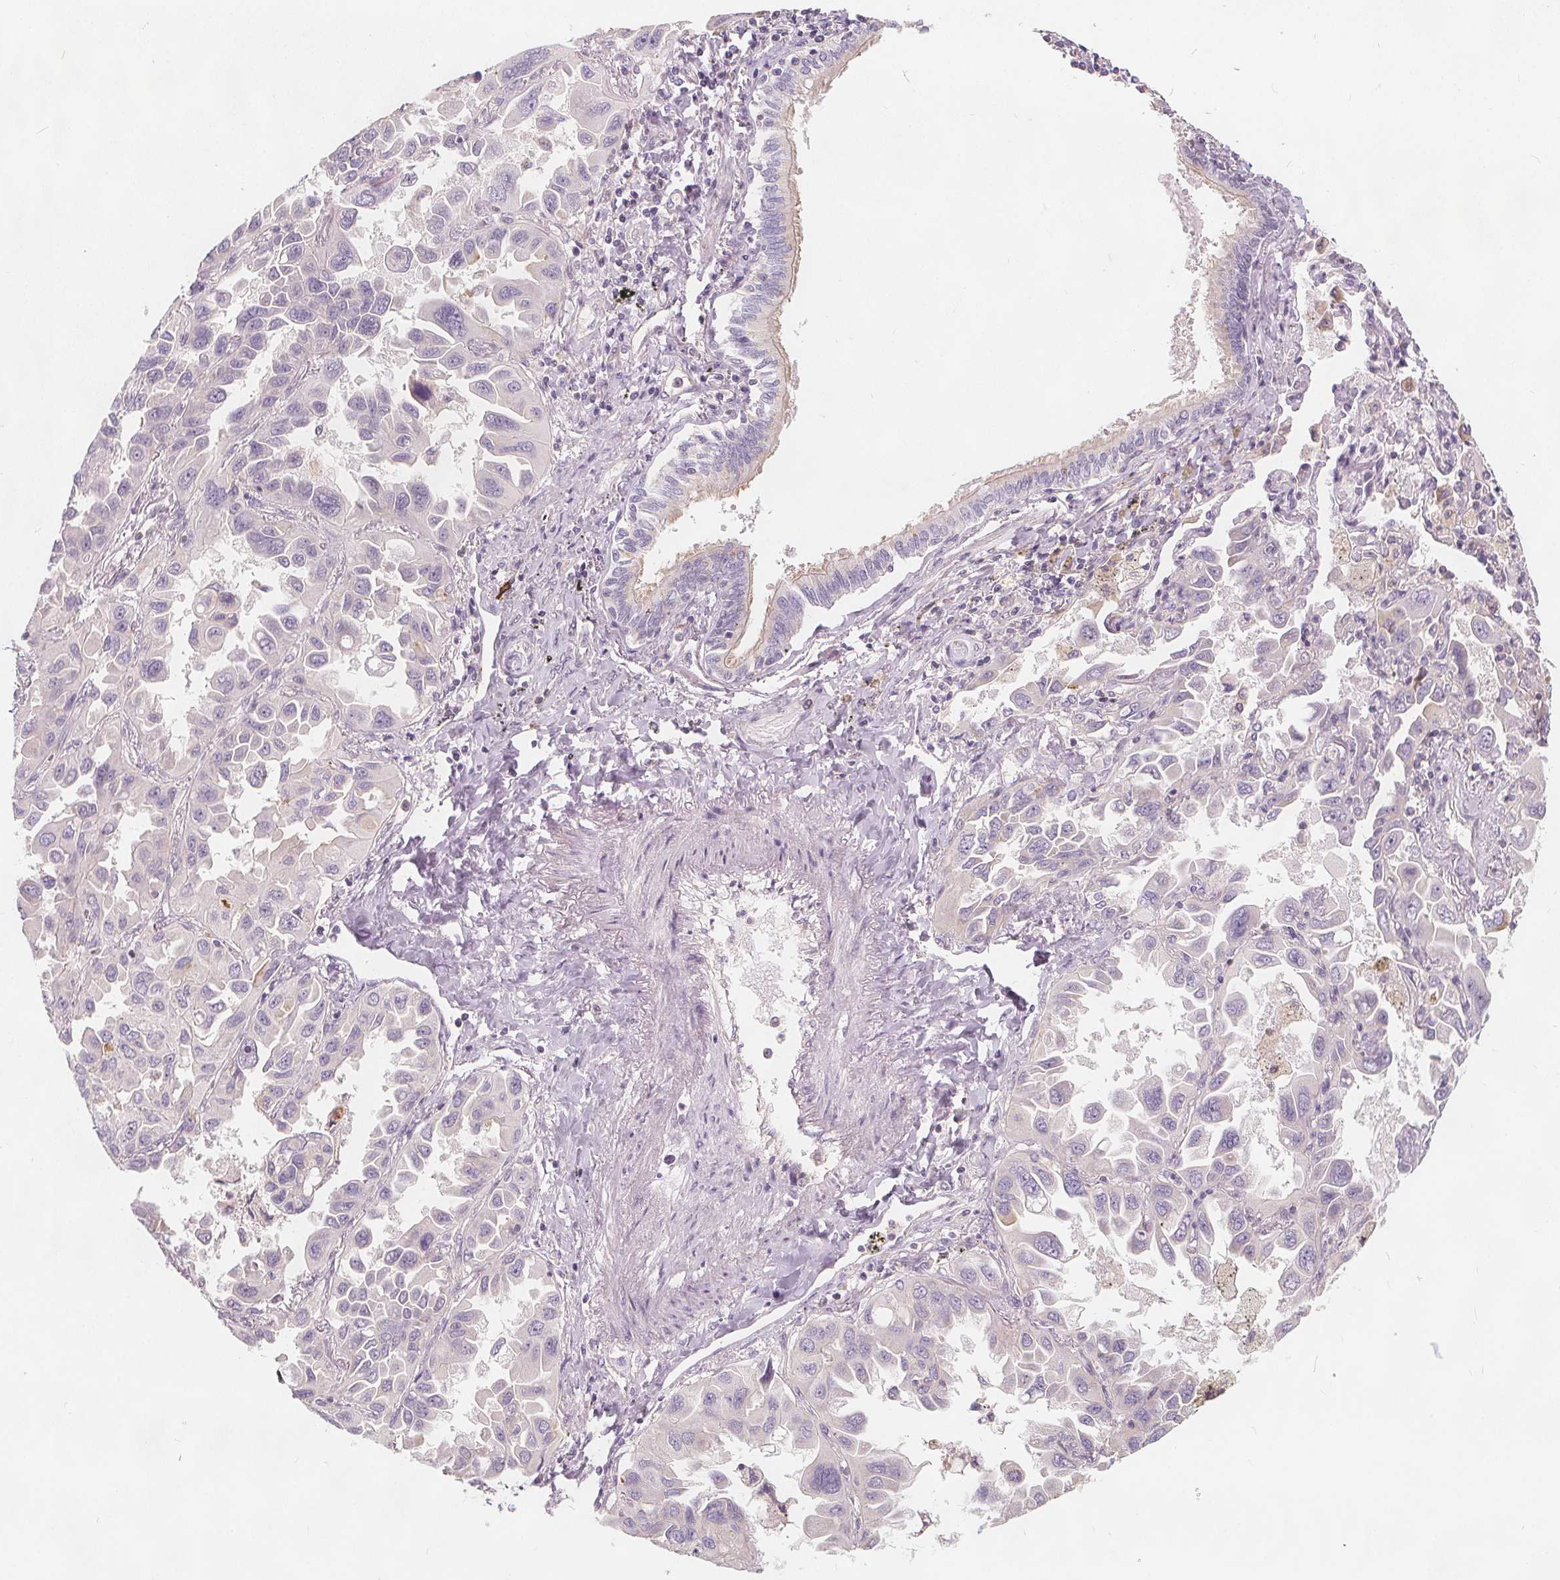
{"staining": {"intensity": "negative", "quantity": "none", "location": "none"}, "tissue": "lung cancer", "cell_type": "Tumor cells", "image_type": "cancer", "snomed": [{"axis": "morphology", "description": "Adenocarcinoma, NOS"}, {"axis": "topography", "description": "Lung"}], "caption": "A high-resolution micrograph shows immunohistochemistry staining of lung adenocarcinoma, which displays no significant staining in tumor cells.", "gene": "DRC3", "patient": {"sex": "male", "age": 64}}